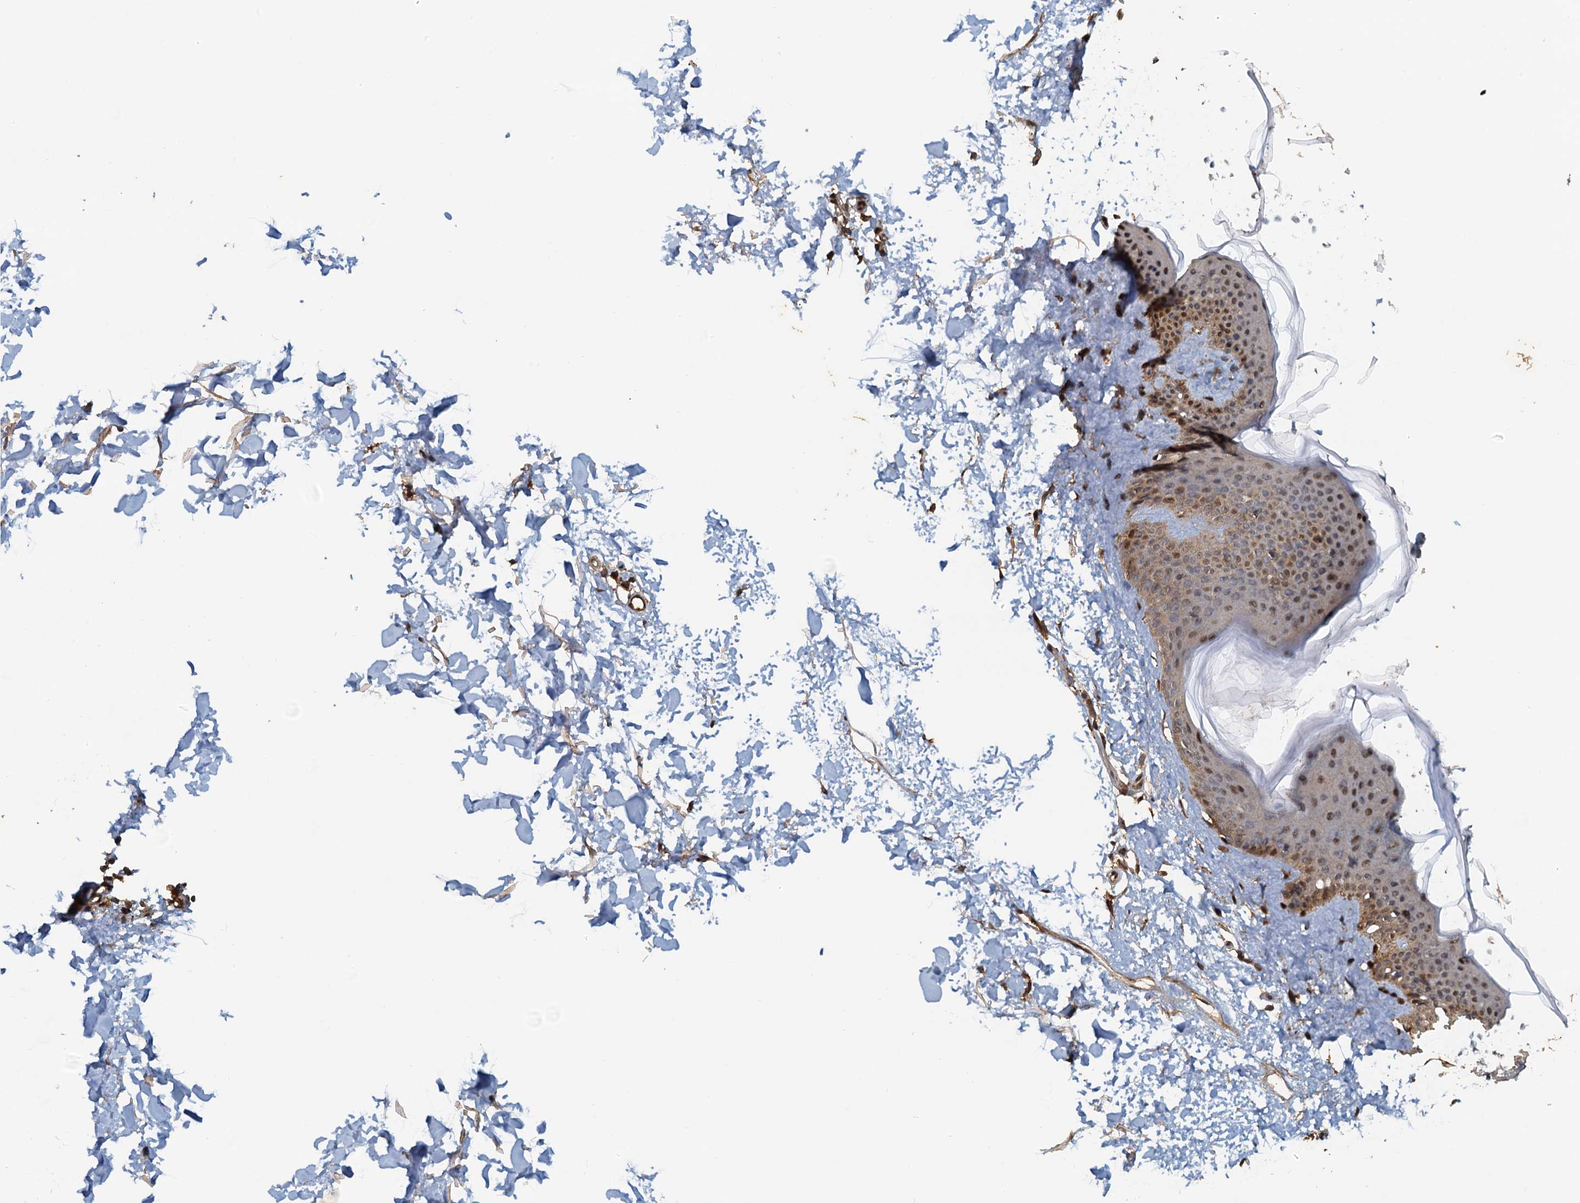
{"staining": {"intensity": "moderate", "quantity": ">75%", "location": "cytoplasmic/membranous,nuclear"}, "tissue": "skin", "cell_type": "Fibroblasts", "image_type": "normal", "snomed": [{"axis": "morphology", "description": "Normal tissue, NOS"}, {"axis": "topography", "description": "Skin"}], "caption": "Fibroblasts exhibit moderate cytoplasmic/membranous,nuclear positivity in approximately >75% of cells in normal skin.", "gene": "UBL7", "patient": {"sex": "female", "age": 58}}